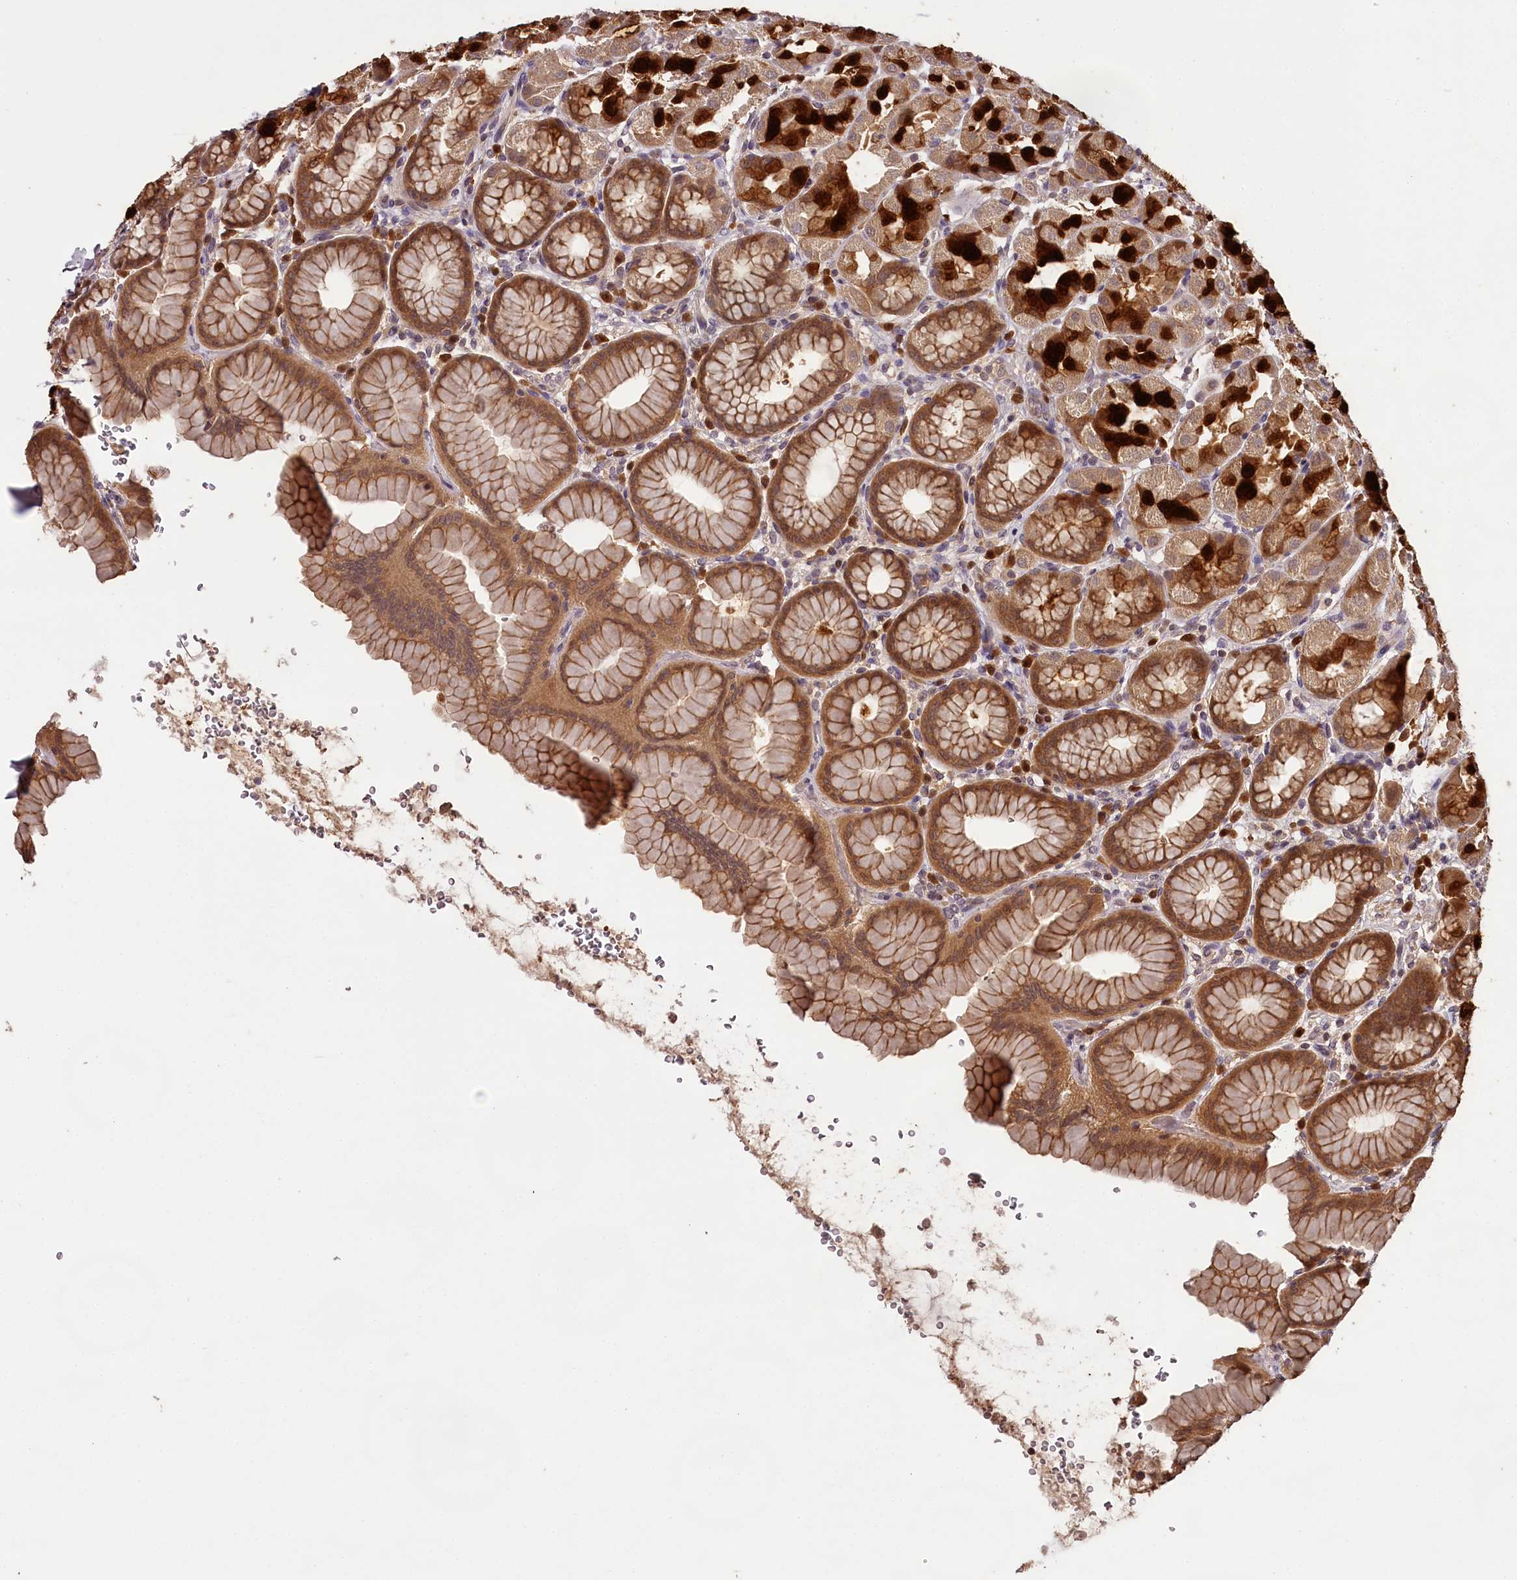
{"staining": {"intensity": "moderate", "quantity": ">75%", "location": "cytoplasmic/membranous,nuclear"}, "tissue": "stomach", "cell_type": "Glandular cells", "image_type": "normal", "snomed": [{"axis": "morphology", "description": "Normal tissue, NOS"}, {"axis": "topography", "description": "Stomach"}], "caption": "Normal stomach was stained to show a protein in brown. There is medium levels of moderate cytoplasmic/membranous,nuclear positivity in about >75% of glandular cells.", "gene": "TTC12", "patient": {"sex": "male", "age": 42}}